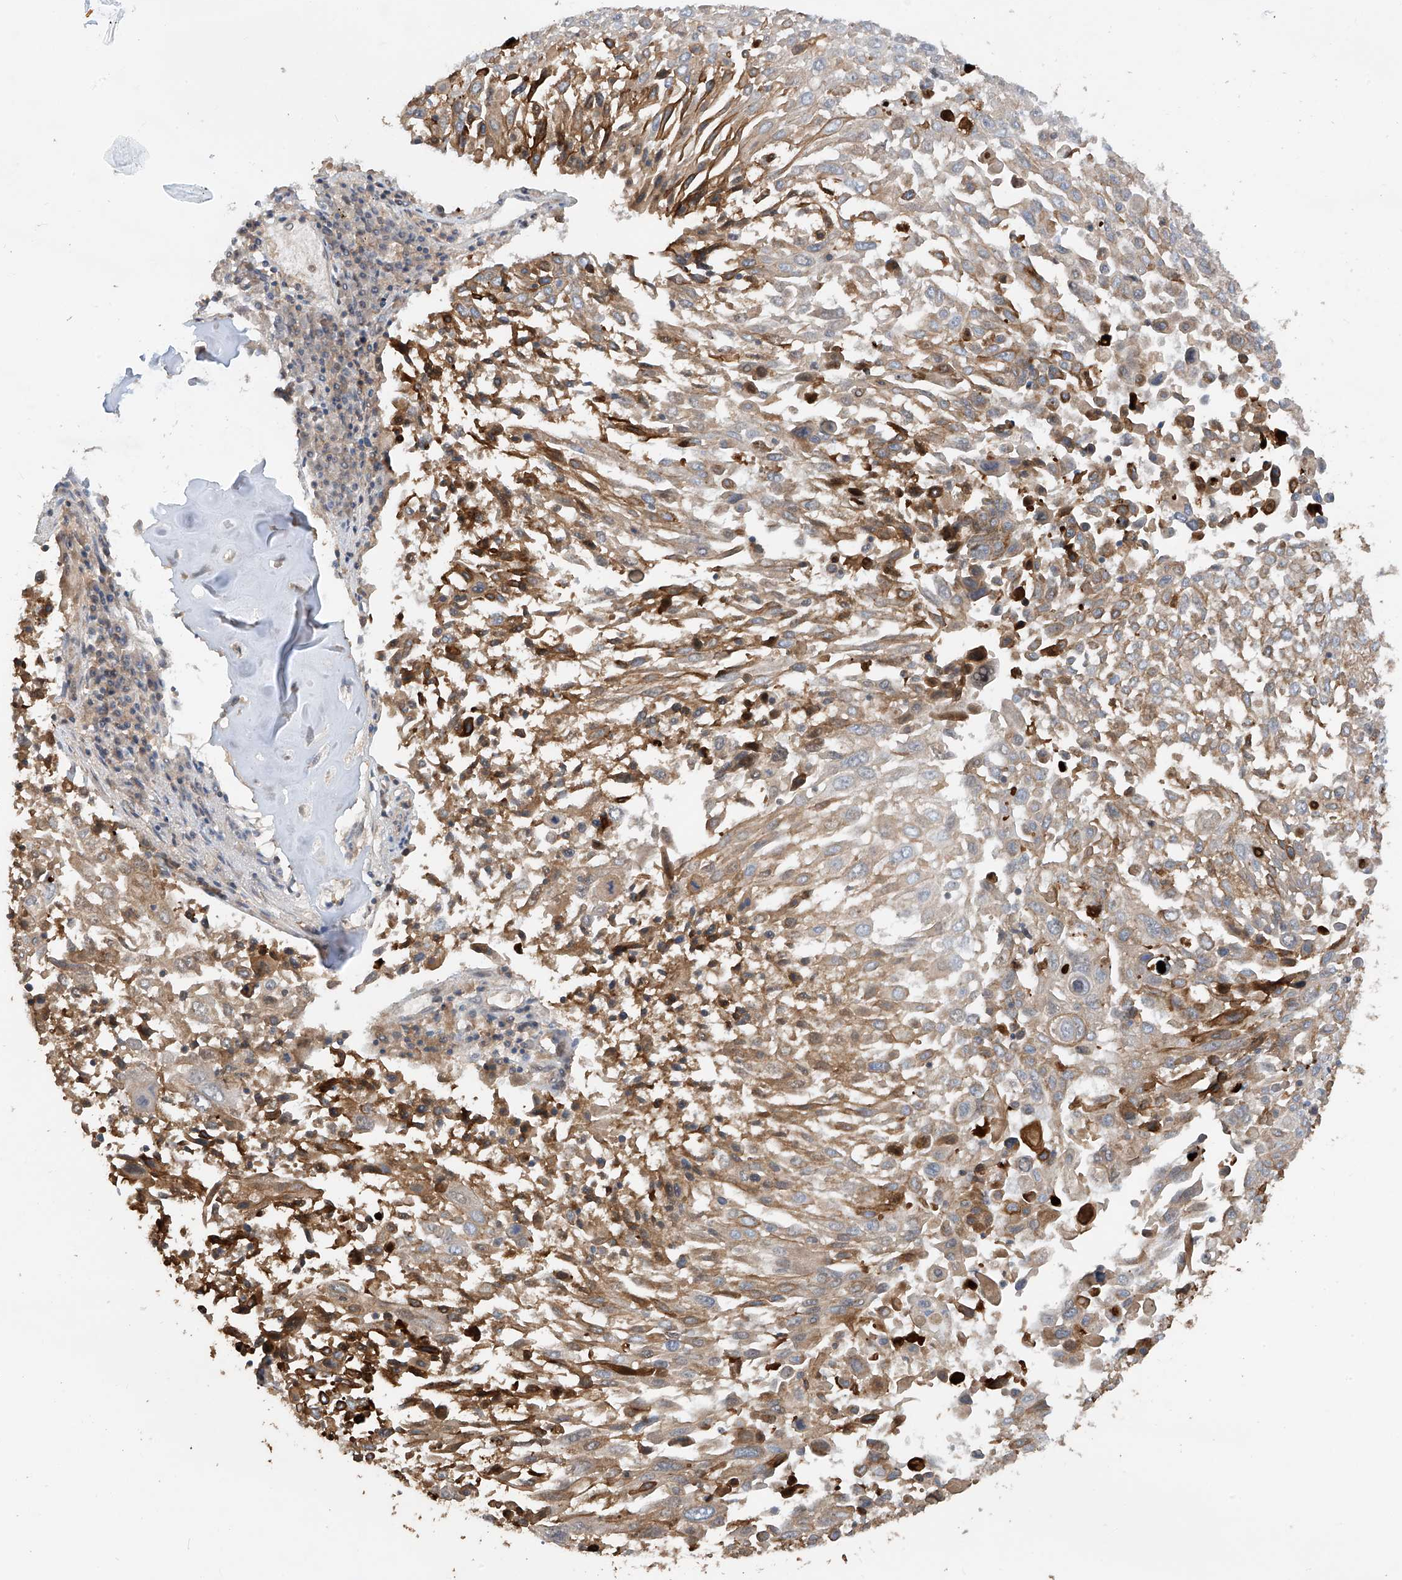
{"staining": {"intensity": "moderate", "quantity": "25%-75%", "location": "cytoplasmic/membranous"}, "tissue": "lung cancer", "cell_type": "Tumor cells", "image_type": "cancer", "snomed": [{"axis": "morphology", "description": "Squamous cell carcinoma, NOS"}, {"axis": "topography", "description": "Lung"}], "caption": "A medium amount of moderate cytoplasmic/membranous positivity is seen in approximately 25%-75% of tumor cells in lung squamous cell carcinoma tissue. Using DAB (3,3'-diaminobenzidine) (brown) and hematoxylin (blue) stains, captured at high magnification using brightfield microscopy.", "gene": "RPAIN", "patient": {"sex": "male", "age": 65}}